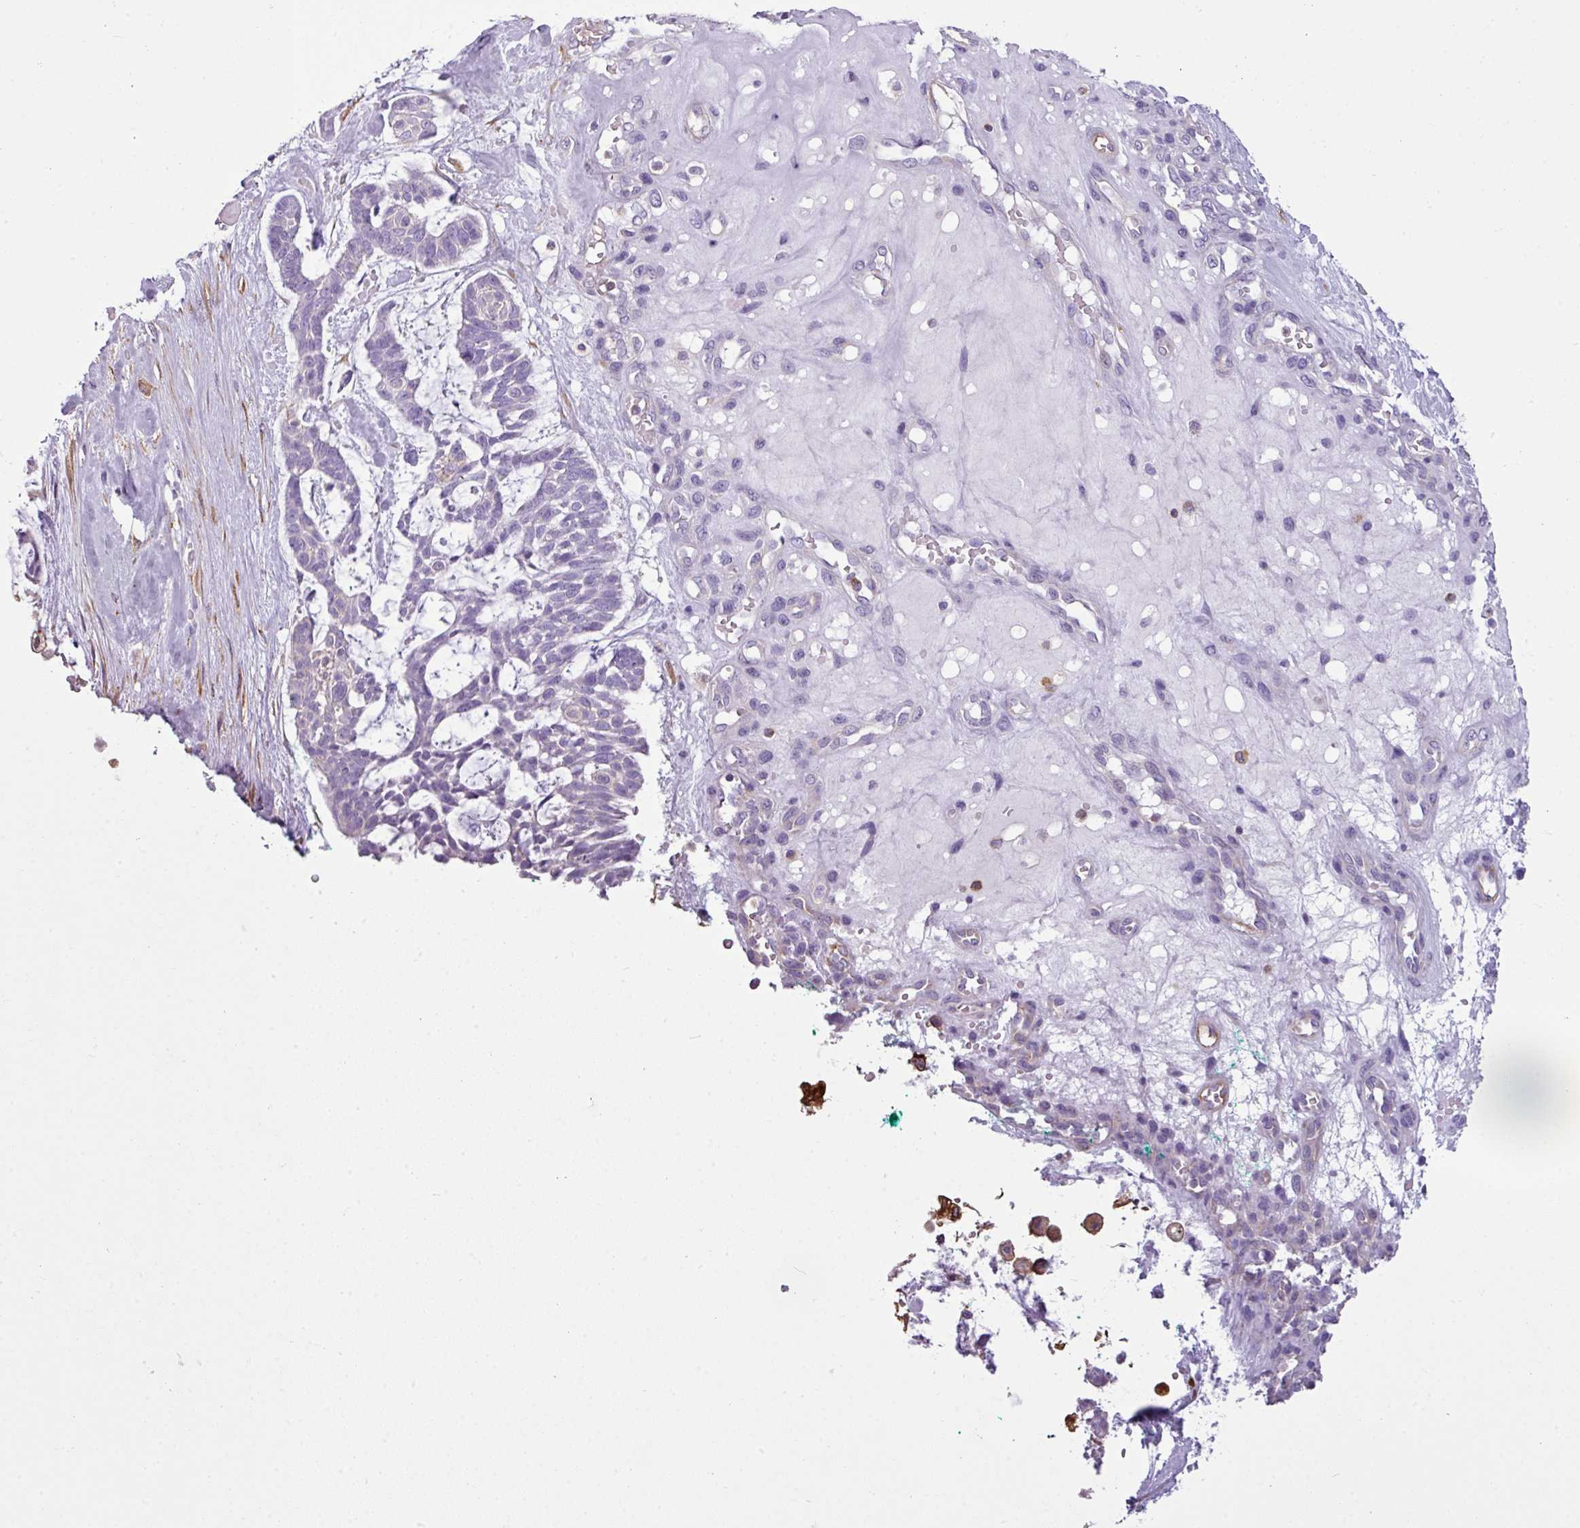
{"staining": {"intensity": "negative", "quantity": "none", "location": "none"}, "tissue": "skin cancer", "cell_type": "Tumor cells", "image_type": "cancer", "snomed": [{"axis": "morphology", "description": "Basal cell carcinoma"}, {"axis": "topography", "description": "Skin"}], "caption": "A high-resolution image shows immunohistochemistry staining of skin cancer (basal cell carcinoma), which displays no significant staining in tumor cells. The staining is performed using DAB (3,3'-diaminobenzidine) brown chromogen with nuclei counter-stained in using hematoxylin.", "gene": "XNDC1N", "patient": {"sex": "male", "age": 88}}